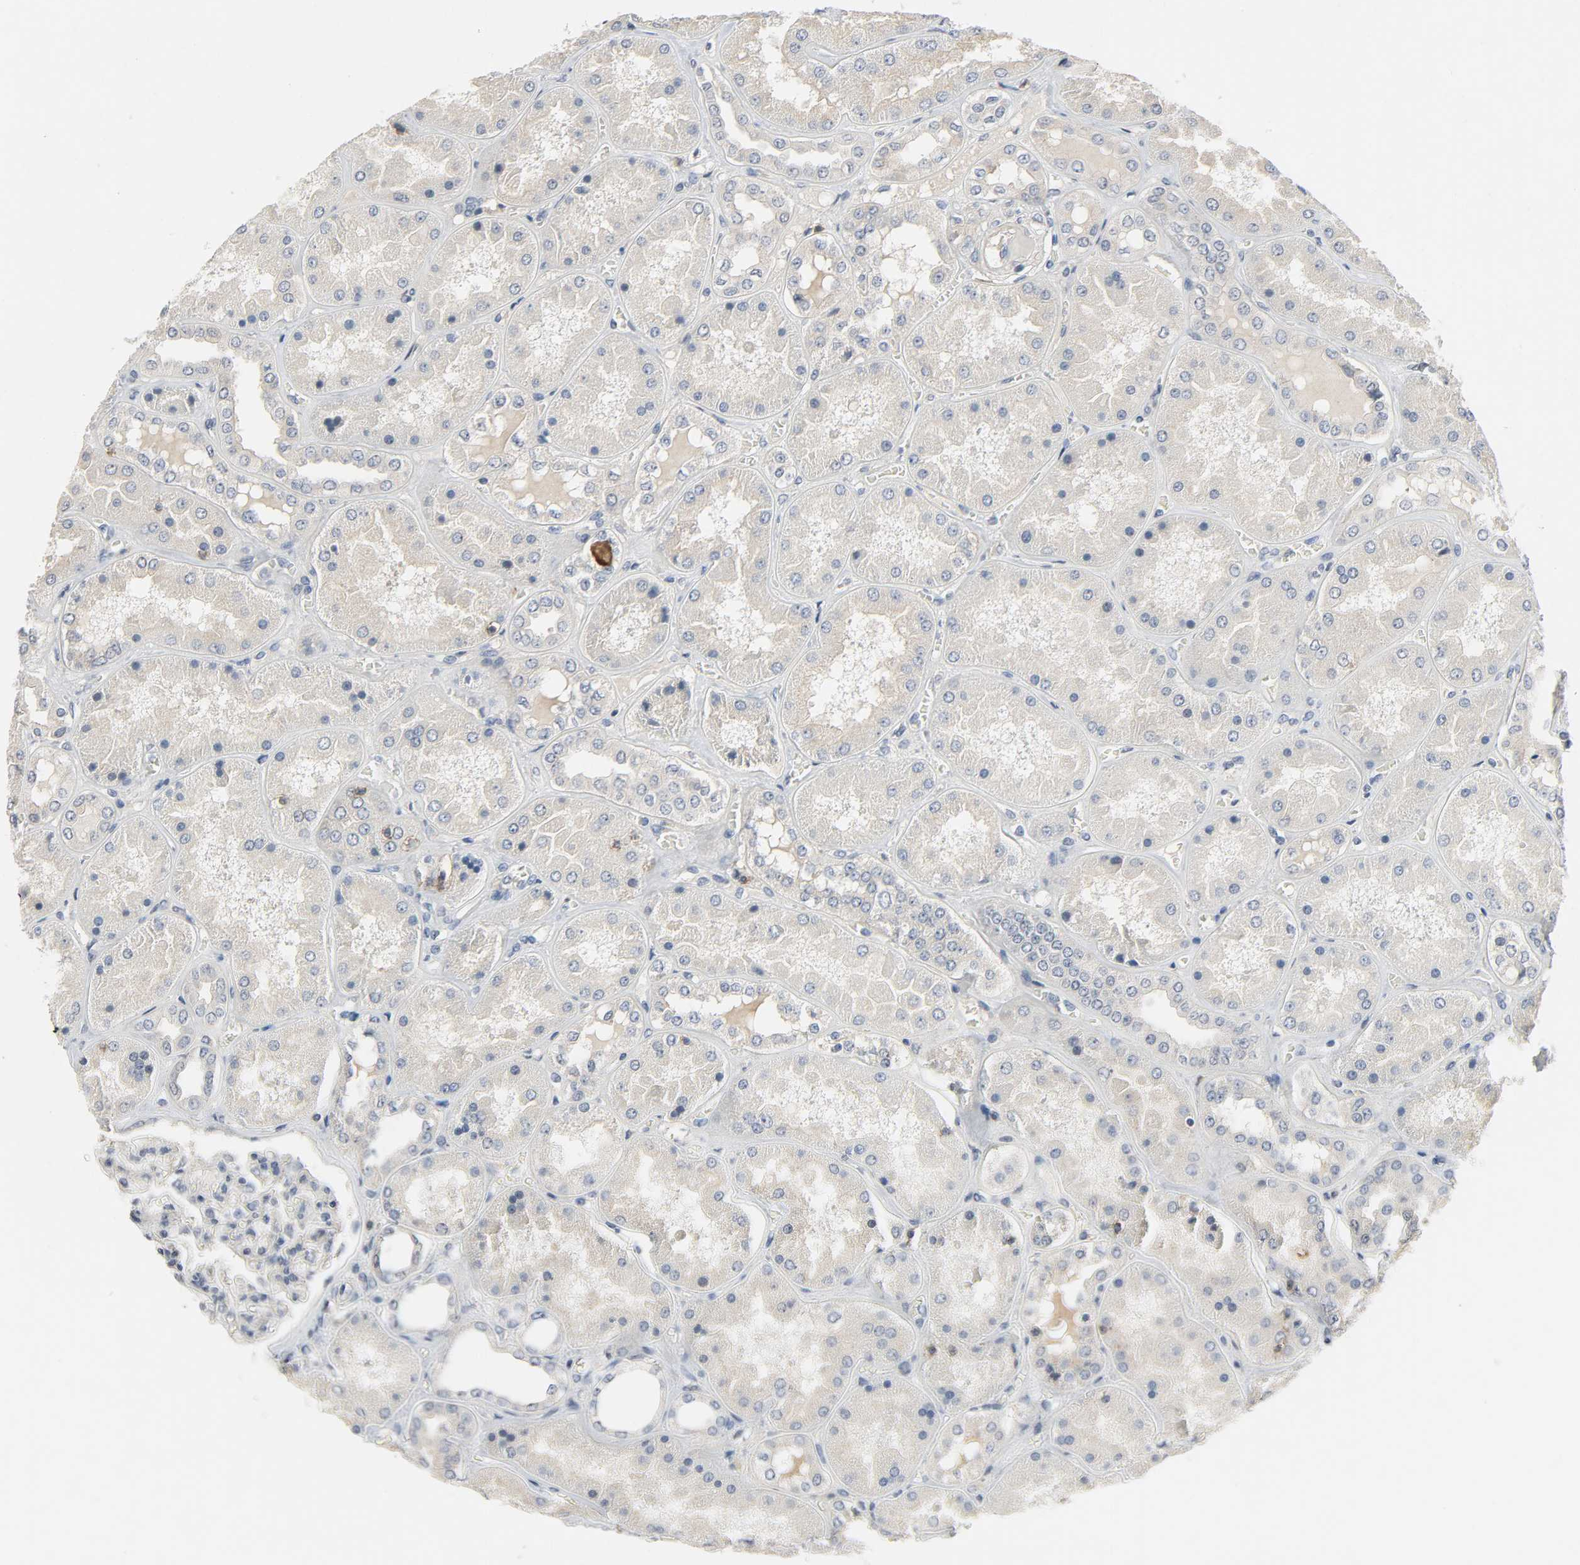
{"staining": {"intensity": "weak", "quantity": "<25%", "location": "cytoplasmic/membranous"}, "tissue": "kidney", "cell_type": "Cells in glomeruli", "image_type": "normal", "snomed": [{"axis": "morphology", "description": "Normal tissue, NOS"}, {"axis": "topography", "description": "Kidney"}], "caption": "IHC photomicrograph of normal kidney: human kidney stained with DAB shows no significant protein staining in cells in glomeruli.", "gene": "CD4", "patient": {"sex": "female", "age": 56}}